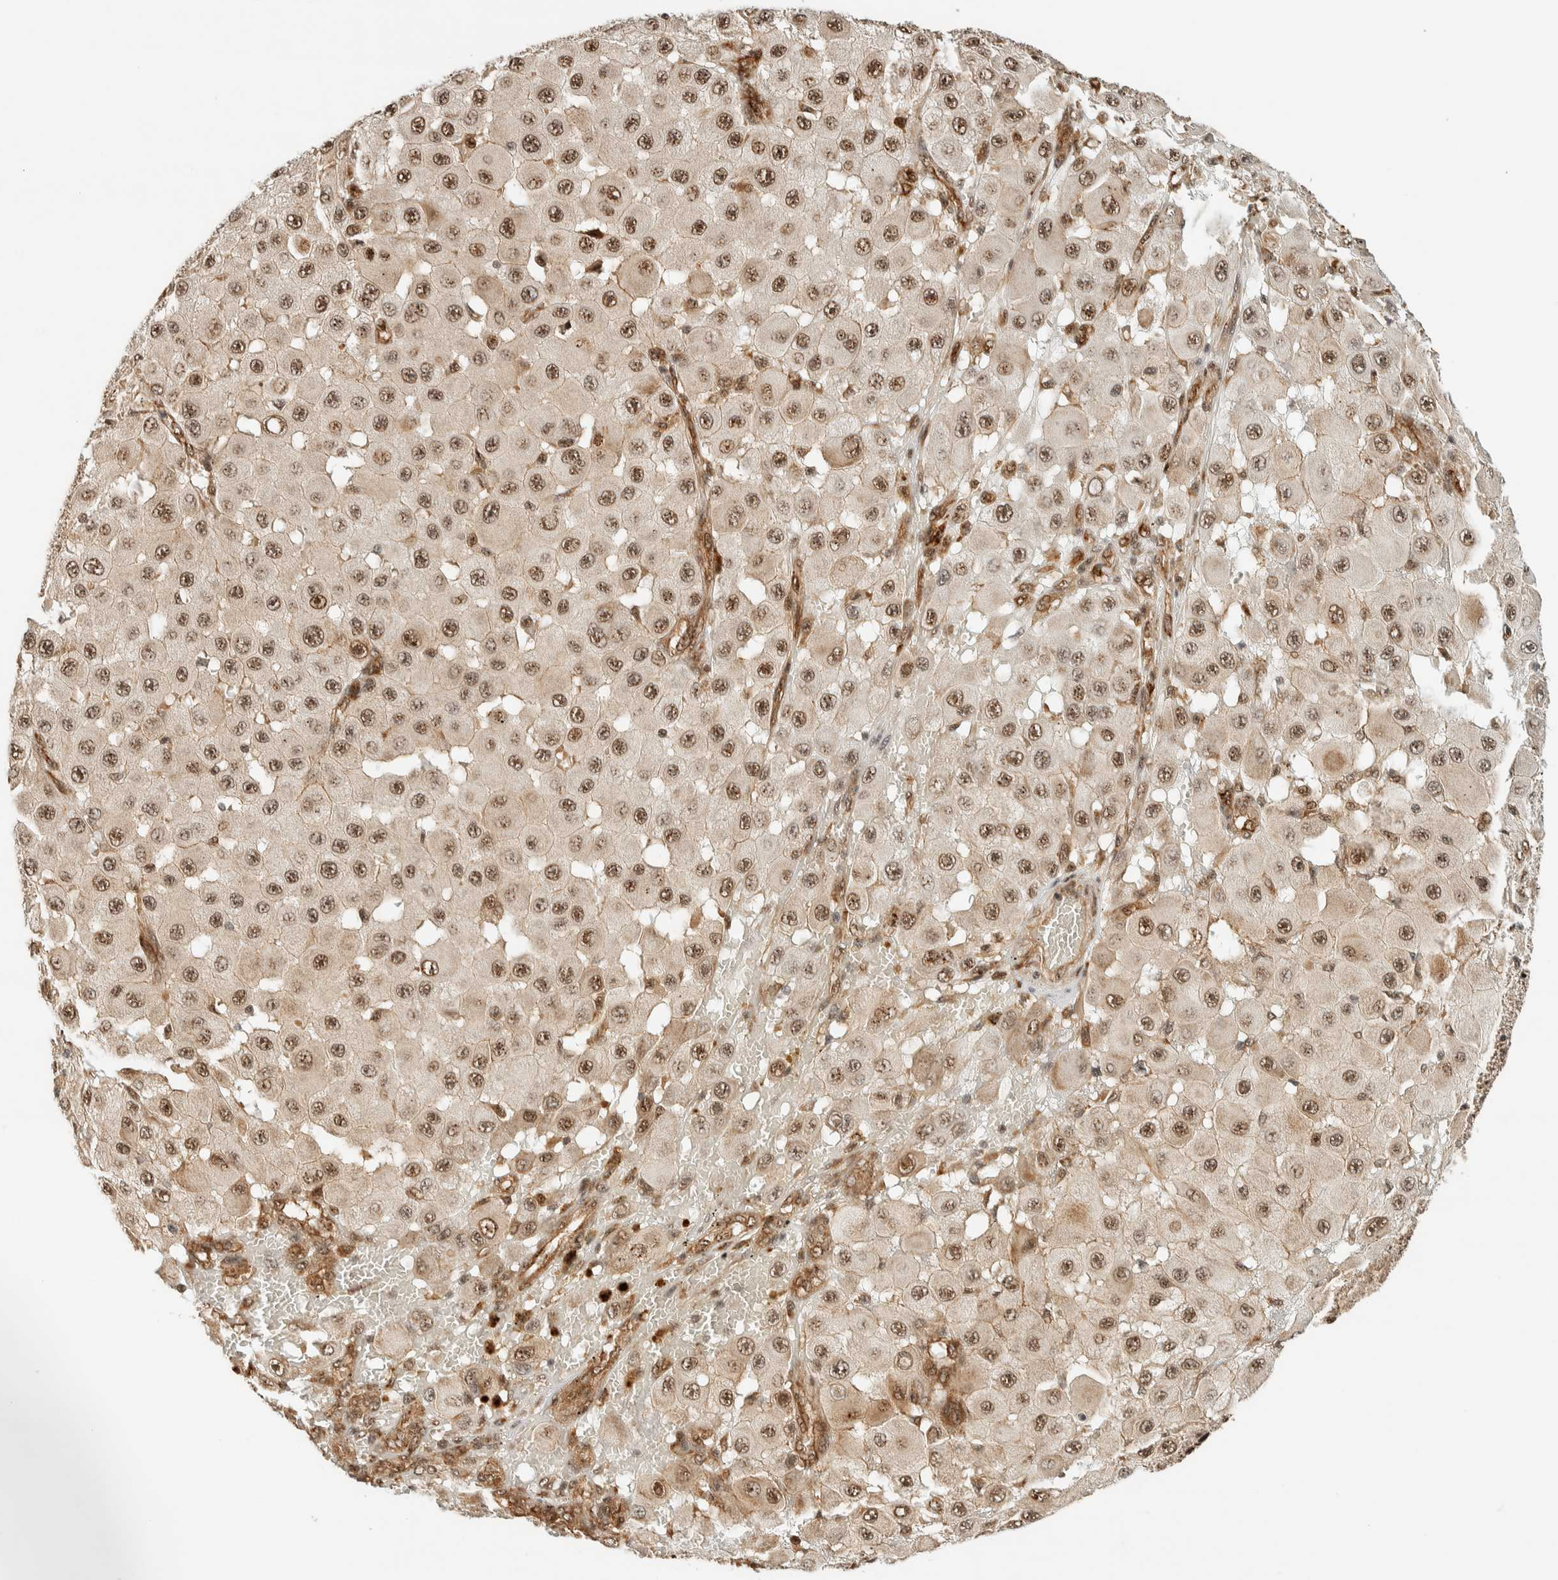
{"staining": {"intensity": "strong", "quantity": ">75%", "location": "cytoplasmic/membranous,nuclear"}, "tissue": "melanoma", "cell_type": "Tumor cells", "image_type": "cancer", "snomed": [{"axis": "morphology", "description": "Malignant melanoma, NOS"}, {"axis": "topography", "description": "Skin"}], "caption": "High-power microscopy captured an immunohistochemistry micrograph of melanoma, revealing strong cytoplasmic/membranous and nuclear staining in approximately >75% of tumor cells.", "gene": "SIK1", "patient": {"sex": "female", "age": 81}}